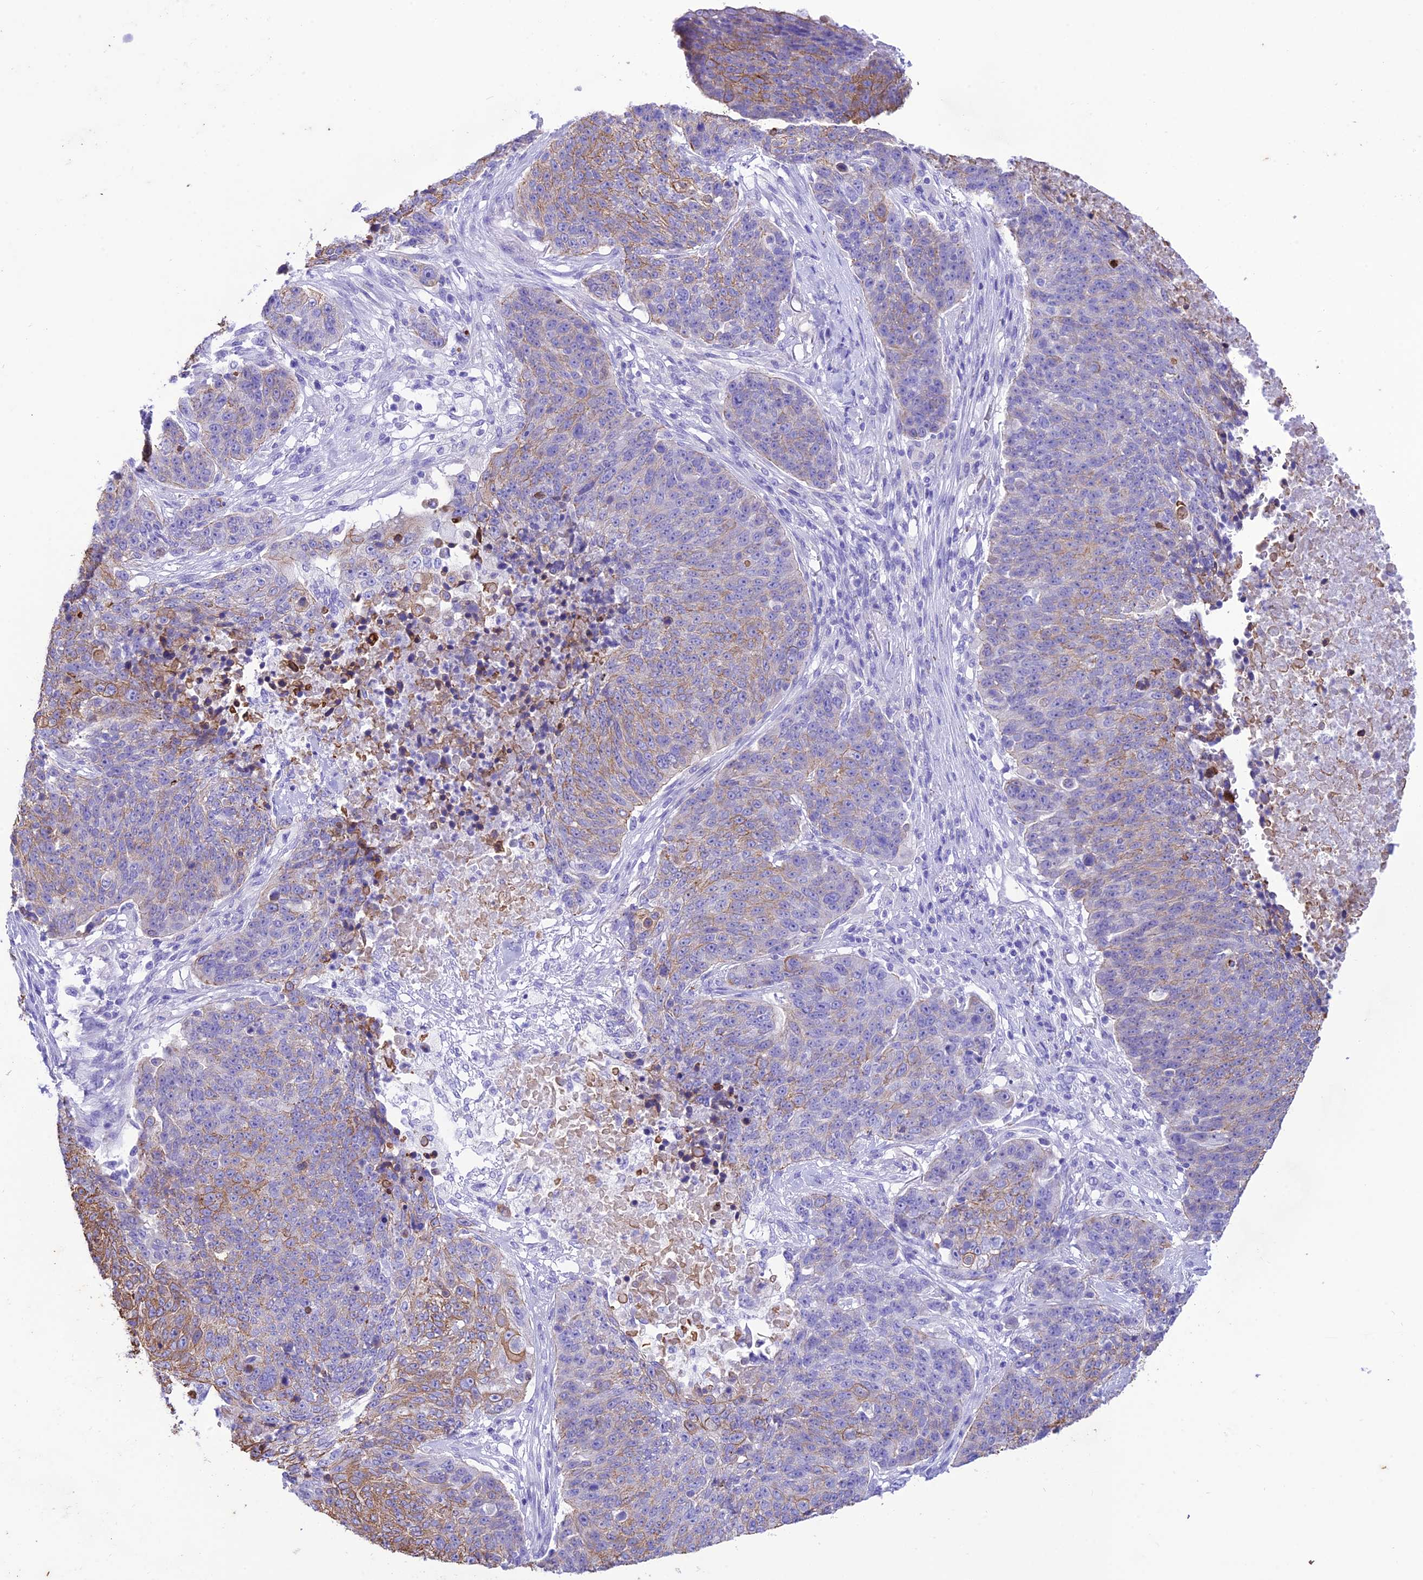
{"staining": {"intensity": "moderate", "quantity": "<25%", "location": "cytoplasmic/membranous"}, "tissue": "lung cancer", "cell_type": "Tumor cells", "image_type": "cancer", "snomed": [{"axis": "morphology", "description": "Normal tissue, NOS"}, {"axis": "morphology", "description": "Squamous cell carcinoma, NOS"}, {"axis": "topography", "description": "Lymph node"}, {"axis": "topography", "description": "Lung"}], "caption": "The immunohistochemical stain highlights moderate cytoplasmic/membranous staining in tumor cells of squamous cell carcinoma (lung) tissue.", "gene": "VPS52", "patient": {"sex": "male", "age": 66}}